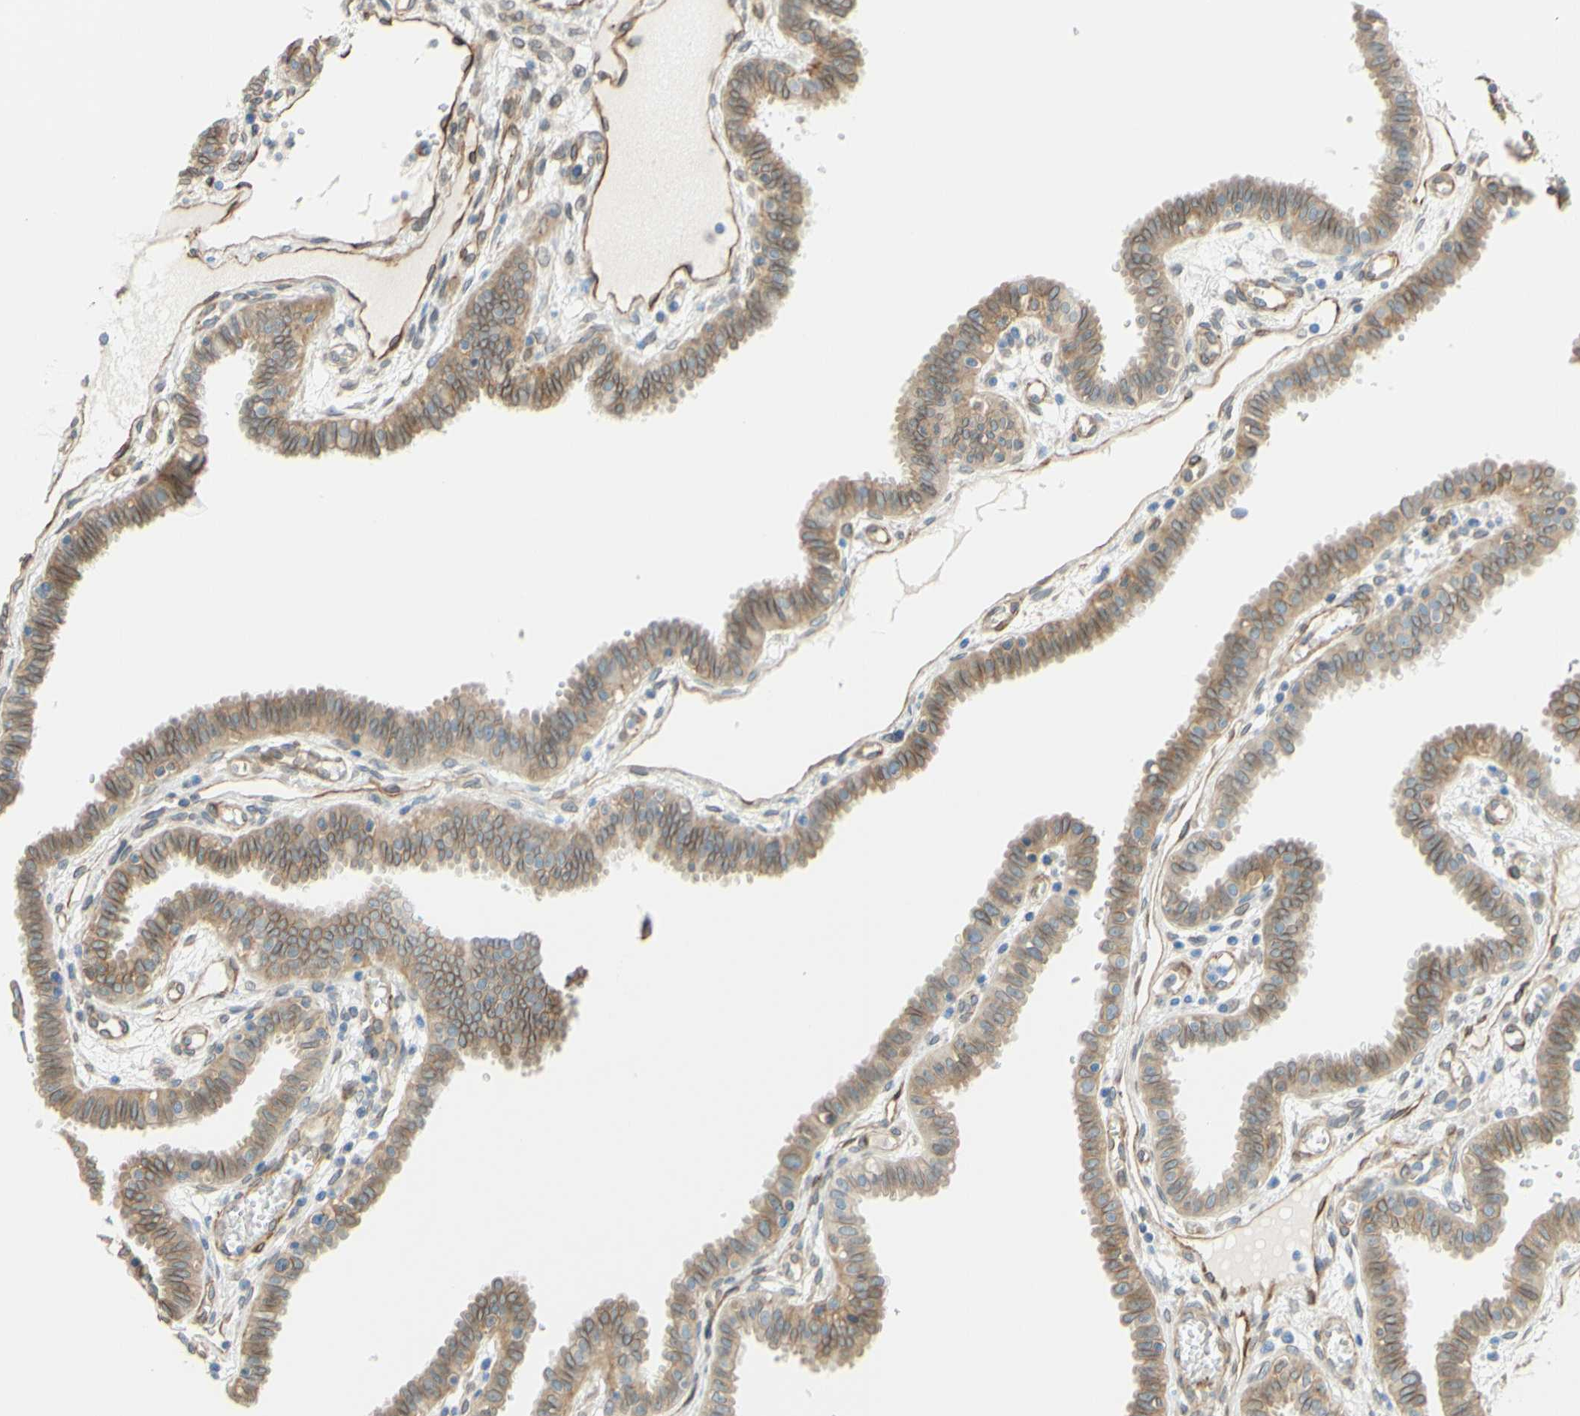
{"staining": {"intensity": "weak", "quantity": ">75%", "location": "cytoplasmic/membranous,nuclear"}, "tissue": "fallopian tube", "cell_type": "Glandular cells", "image_type": "normal", "snomed": [{"axis": "morphology", "description": "Normal tissue, NOS"}, {"axis": "topography", "description": "Fallopian tube"}], "caption": "A low amount of weak cytoplasmic/membranous,nuclear expression is seen in about >75% of glandular cells in unremarkable fallopian tube.", "gene": "ENDOD1", "patient": {"sex": "female", "age": 32}}